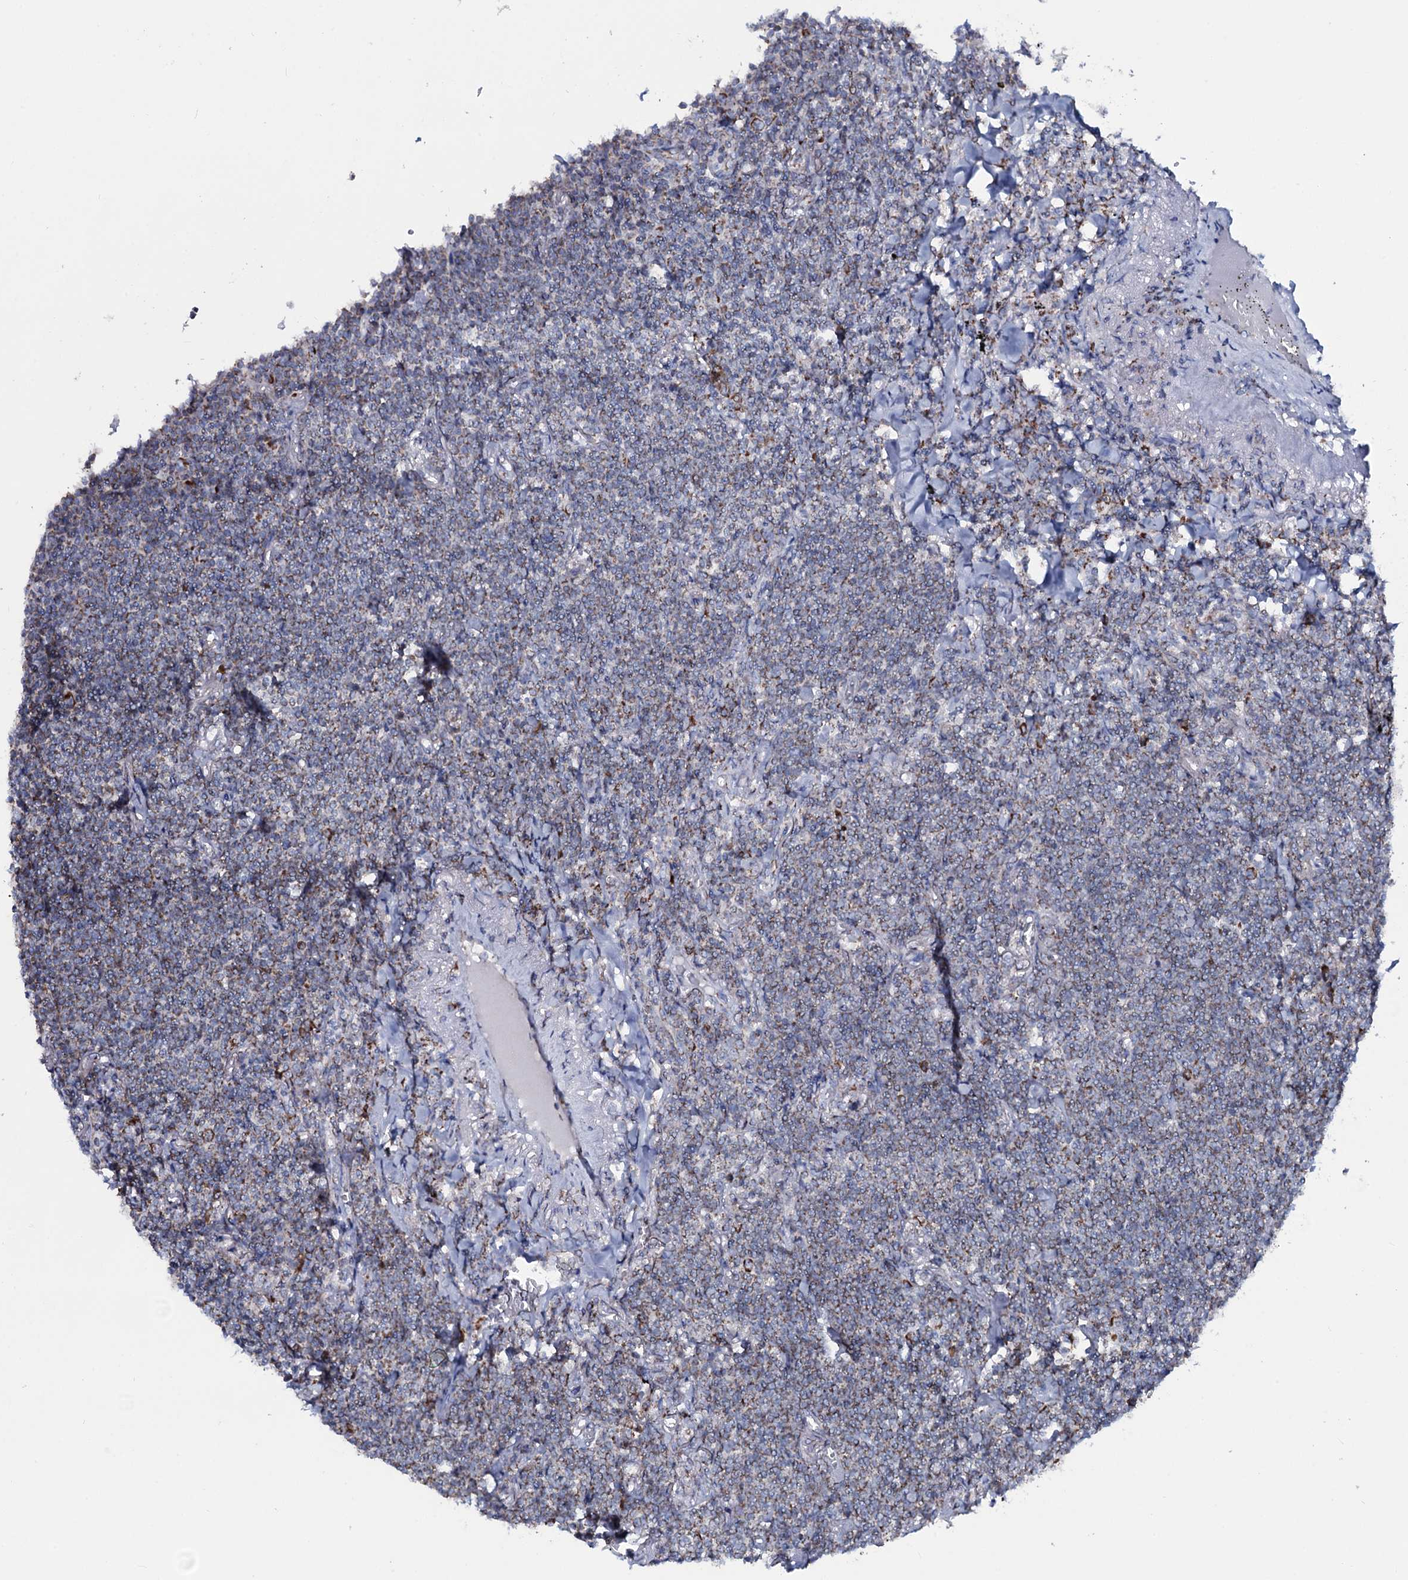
{"staining": {"intensity": "moderate", "quantity": "25%-75%", "location": "cytoplasmic/membranous"}, "tissue": "lymphoma", "cell_type": "Tumor cells", "image_type": "cancer", "snomed": [{"axis": "morphology", "description": "Malignant lymphoma, non-Hodgkin's type, Low grade"}, {"axis": "topography", "description": "Lung"}], "caption": "IHC (DAB (3,3'-diaminobenzidine)) staining of malignant lymphoma, non-Hodgkin's type (low-grade) reveals moderate cytoplasmic/membranous protein staining in about 25%-75% of tumor cells. (Stains: DAB (3,3'-diaminobenzidine) in brown, nuclei in blue, Microscopy: brightfield microscopy at high magnification).", "gene": "MRPS35", "patient": {"sex": "female", "age": 71}}